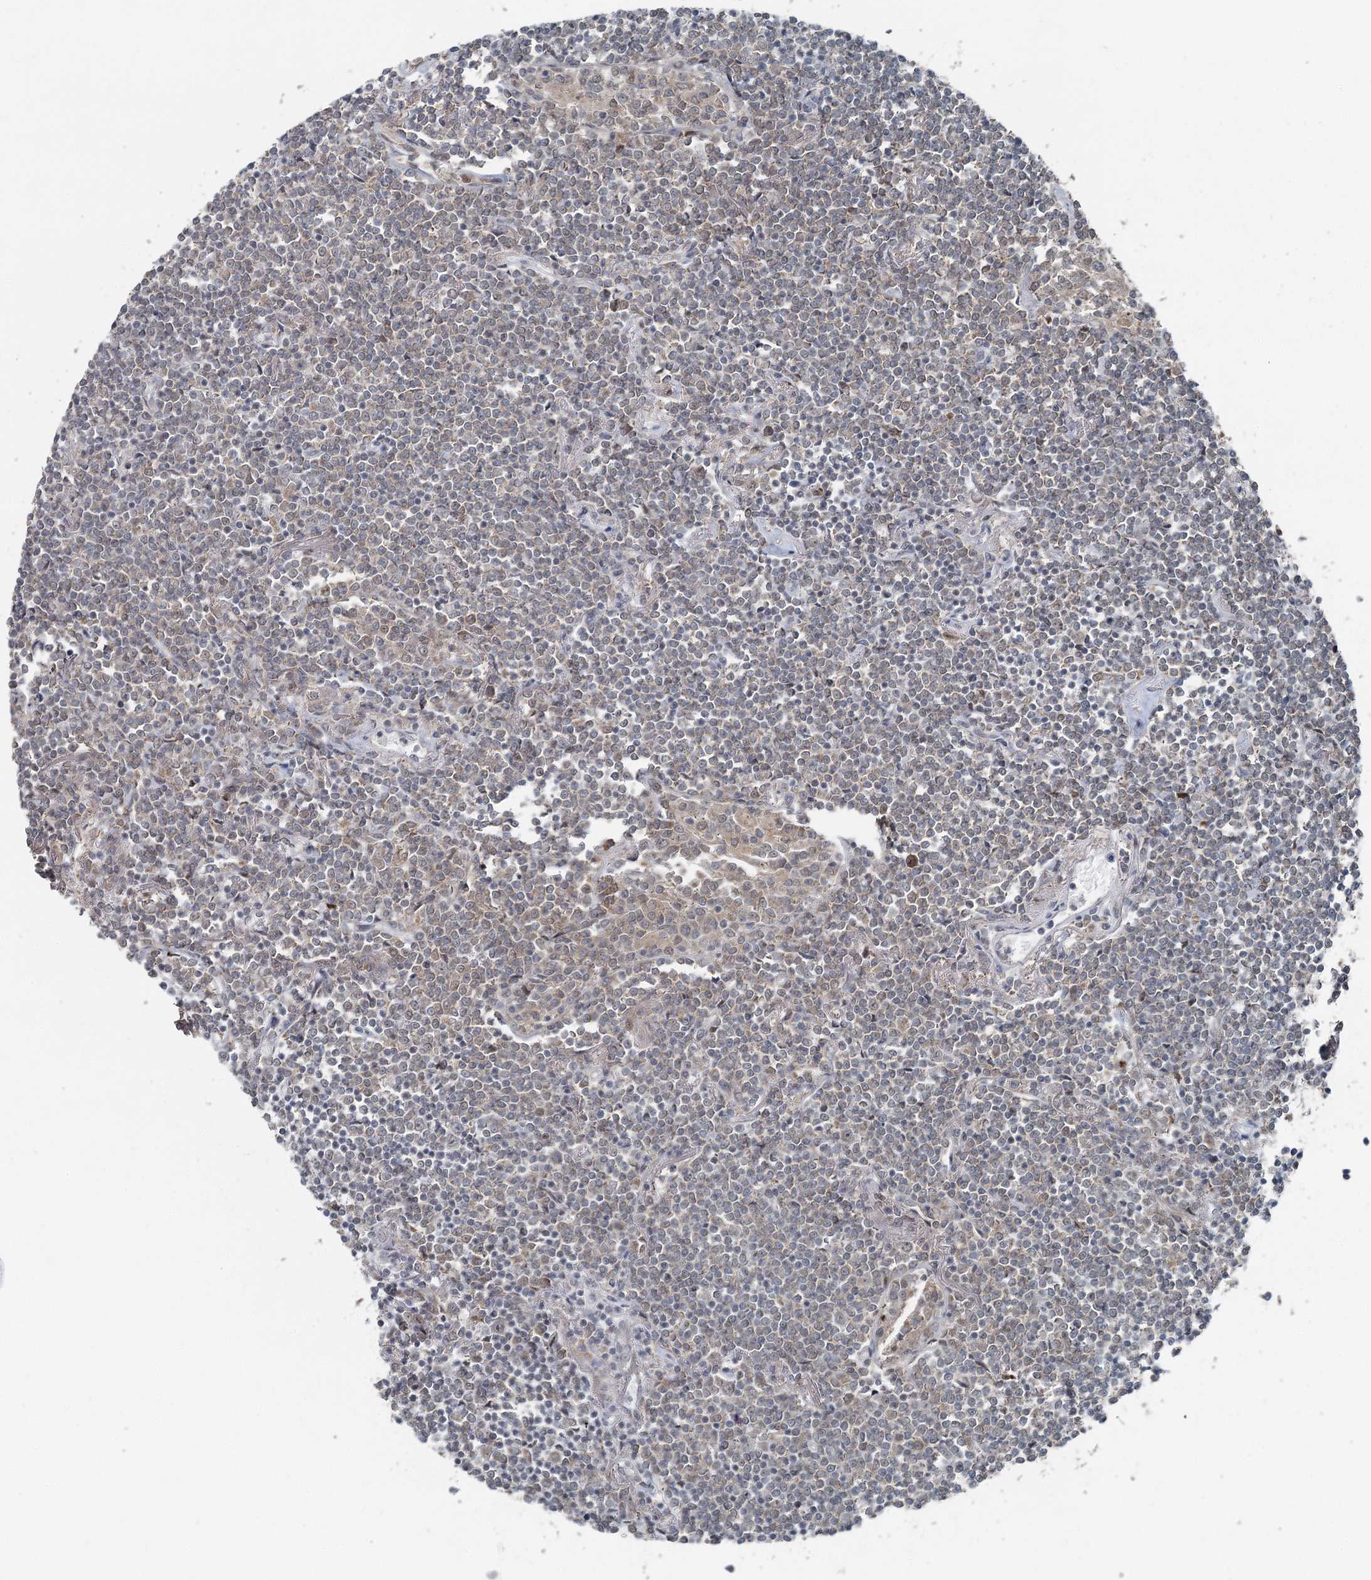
{"staining": {"intensity": "negative", "quantity": "none", "location": "none"}, "tissue": "lymphoma", "cell_type": "Tumor cells", "image_type": "cancer", "snomed": [{"axis": "morphology", "description": "Malignant lymphoma, non-Hodgkin's type, Low grade"}, {"axis": "topography", "description": "Lung"}], "caption": "Tumor cells are negative for brown protein staining in low-grade malignant lymphoma, non-Hodgkin's type.", "gene": "WAPL", "patient": {"sex": "female", "age": 71}}